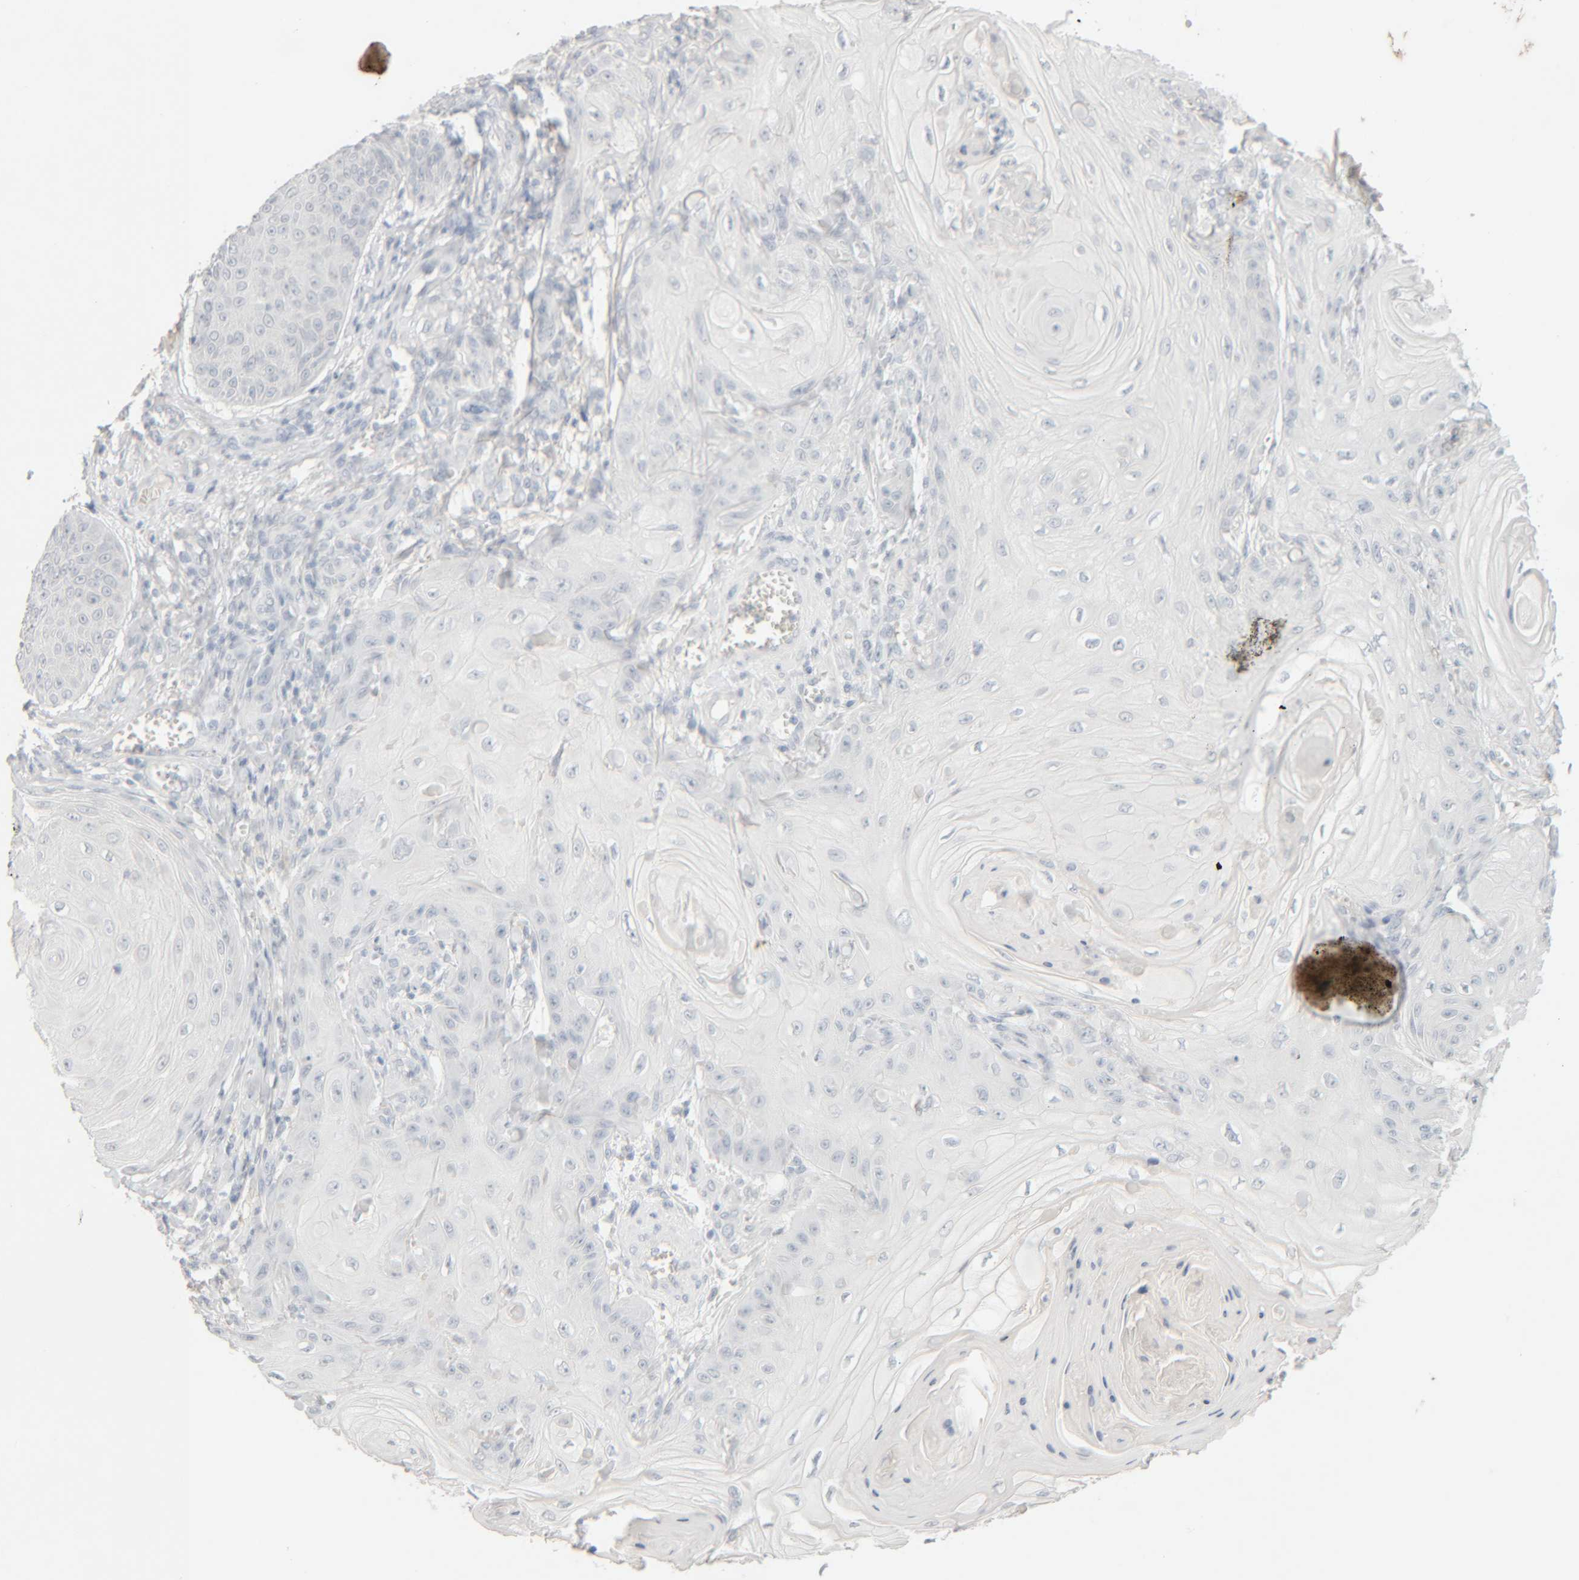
{"staining": {"intensity": "negative", "quantity": "none", "location": "none"}, "tissue": "skin cancer", "cell_type": "Tumor cells", "image_type": "cancer", "snomed": [{"axis": "morphology", "description": "Squamous cell carcinoma, NOS"}, {"axis": "topography", "description": "Skin"}], "caption": "An image of skin cancer (squamous cell carcinoma) stained for a protein reveals no brown staining in tumor cells. (DAB immunohistochemistry with hematoxylin counter stain).", "gene": "RIDA", "patient": {"sex": "male", "age": 74}}